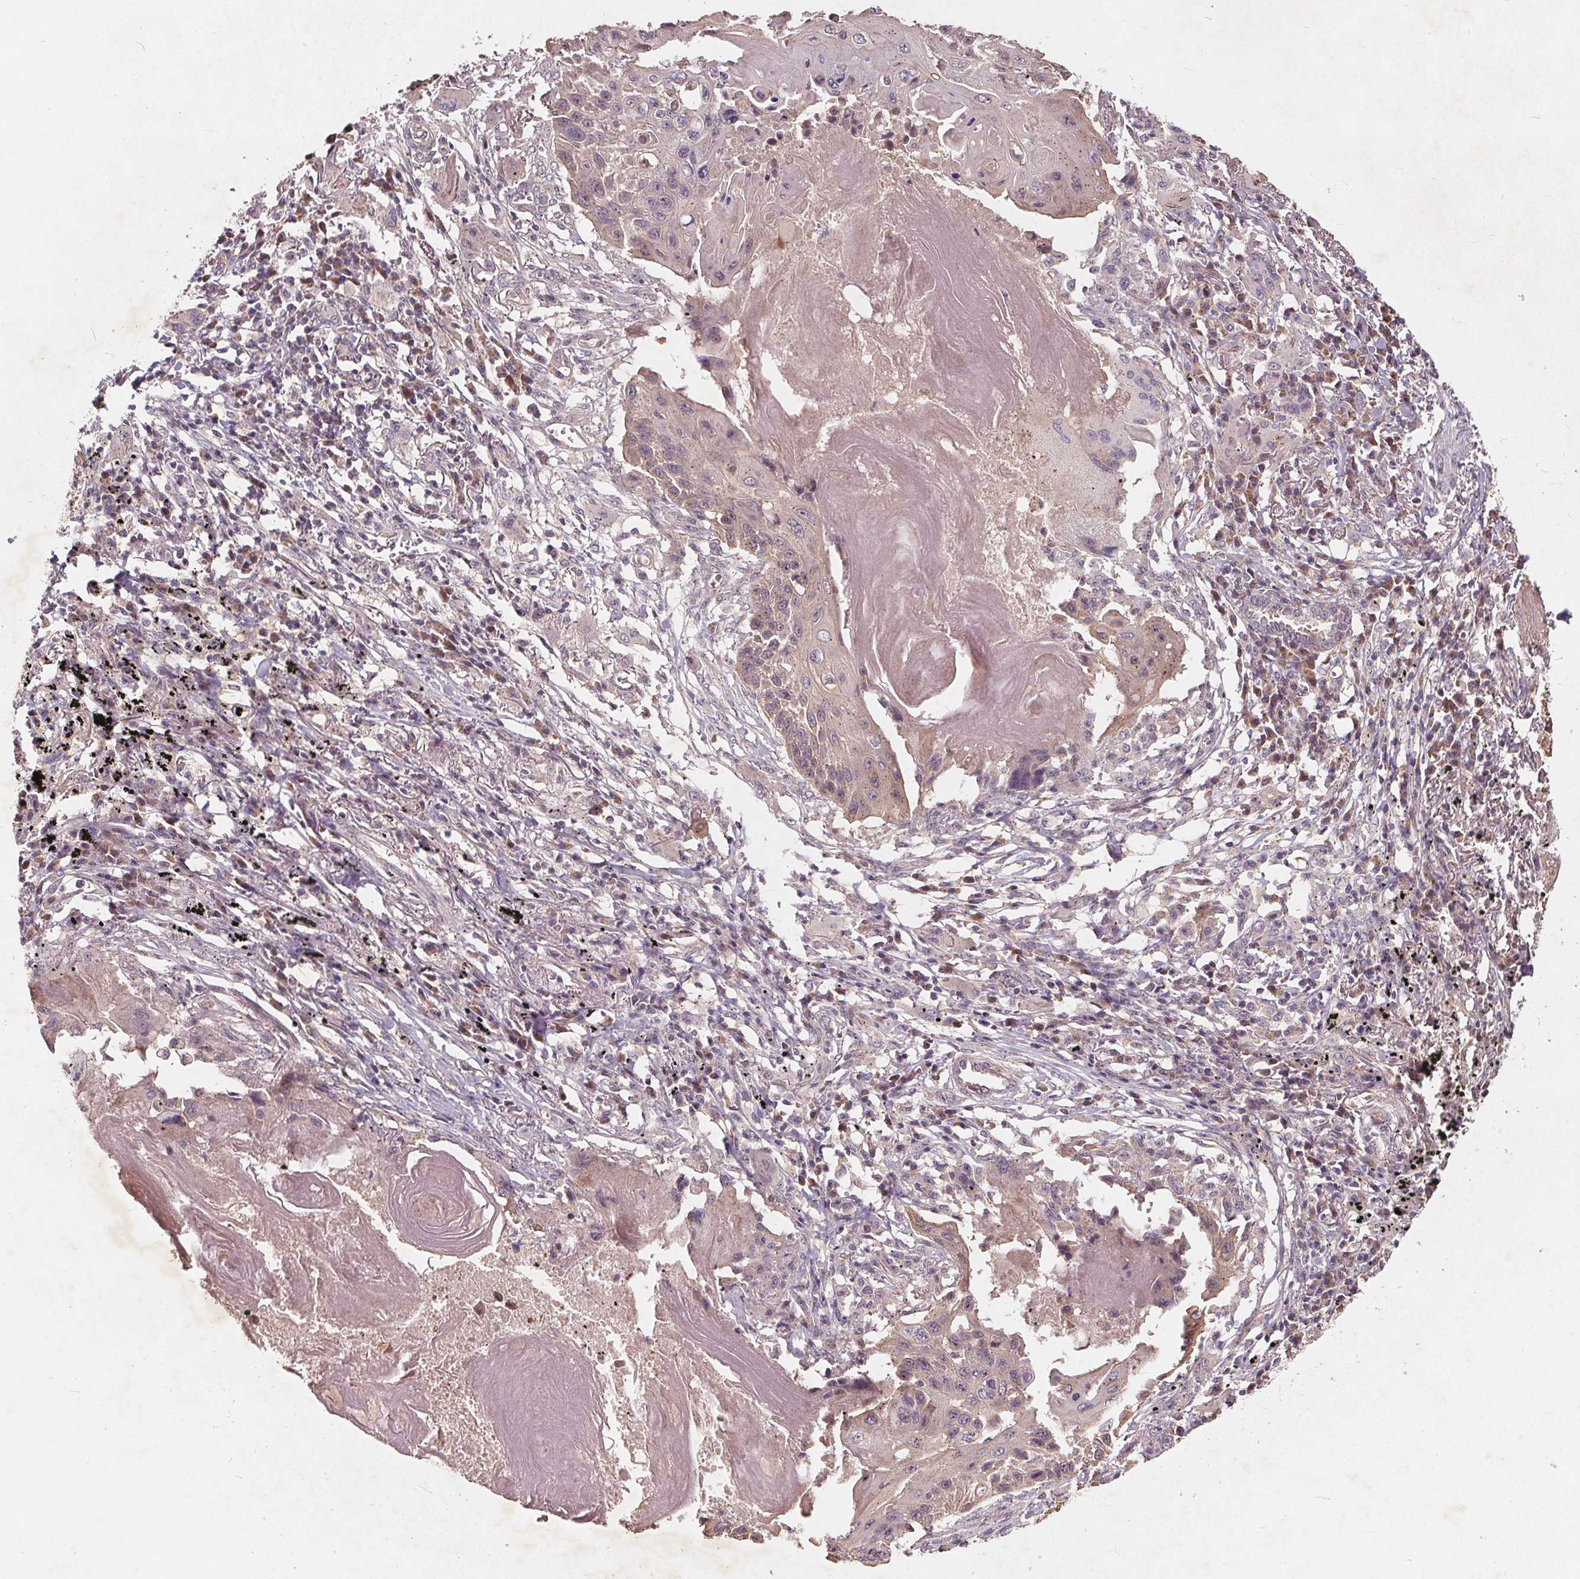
{"staining": {"intensity": "weak", "quantity": "<25%", "location": "cytoplasmic/membranous"}, "tissue": "lung cancer", "cell_type": "Tumor cells", "image_type": "cancer", "snomed": [{"axis": "morphology", "description": "Squamous cell carcinoma, NOS"}, {"axis": "topography", "description": "Lung"}], "caption": "Squamous cell carcinoma (lung) was stained to show a protein in brown. There is no significant expression in tumor cells. Brightfield microscopy of immunohistochemistry stained with DAB (brown) and hematoxylin (blue), captured at high magnification.", "gene": "CSNK1G2", "patient": {"sex": "male", "age": 78}}